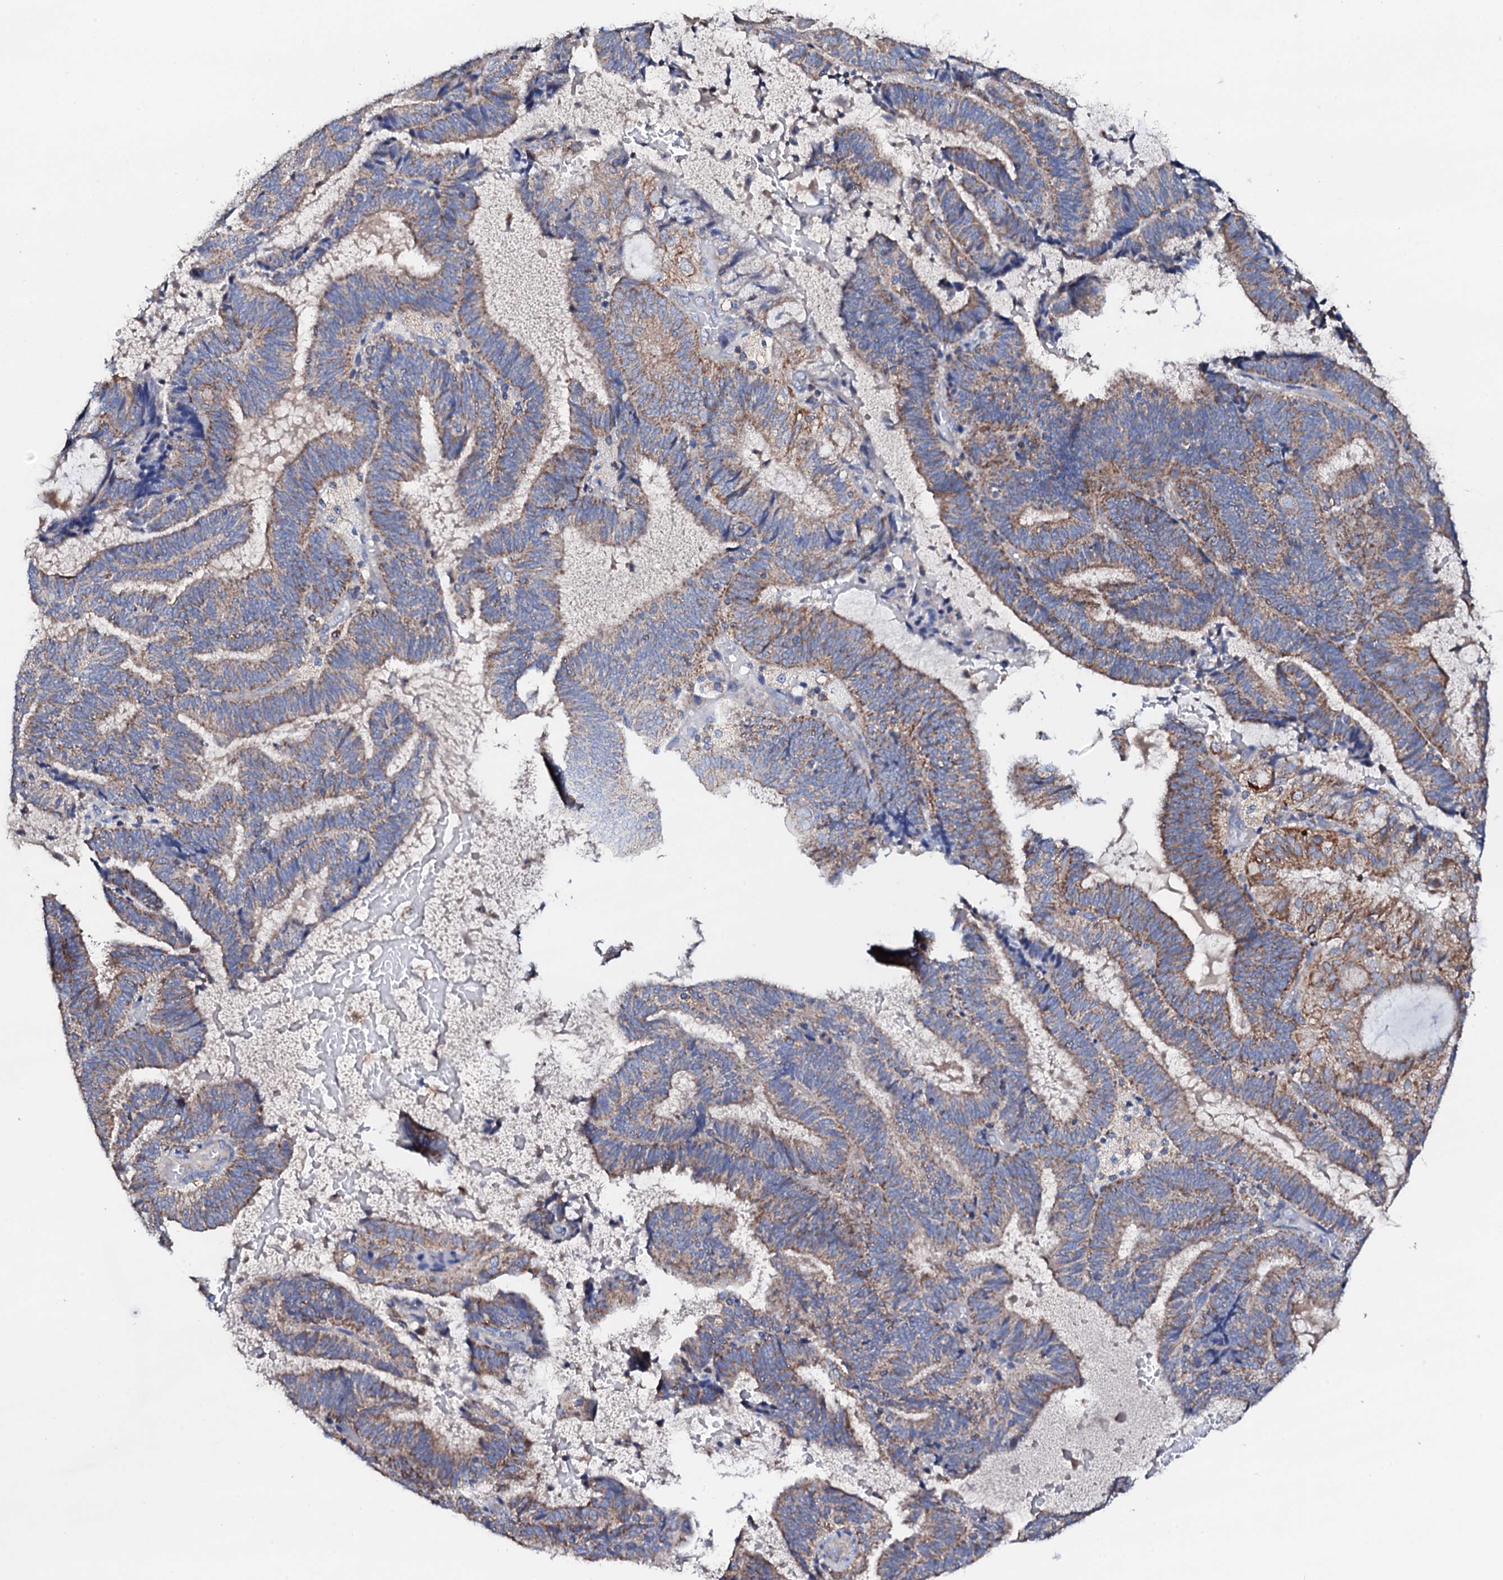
{"staining": {"intensity": "moderate", "quantity": ">75%", "location": "cytoplasmic/membranous"}, "tissue": "endometrial cancer", "cell_type": "Tumor cells", "image_type": "cancer", "snomed": [{"axis": "morphology", "description": "Adenocarcinoma, NOS"}, {"axis": "topography", "description": "Endometrium"}], "caption": "Endometrial cancer (adenocarcinoma) stained with a brown dye reveals moderate cytoplasmic/membranous positive positivity in approximately >75% of tumor cells.", "gene": "TCAF2", "patient": {"sex": "female", "age": 81}}